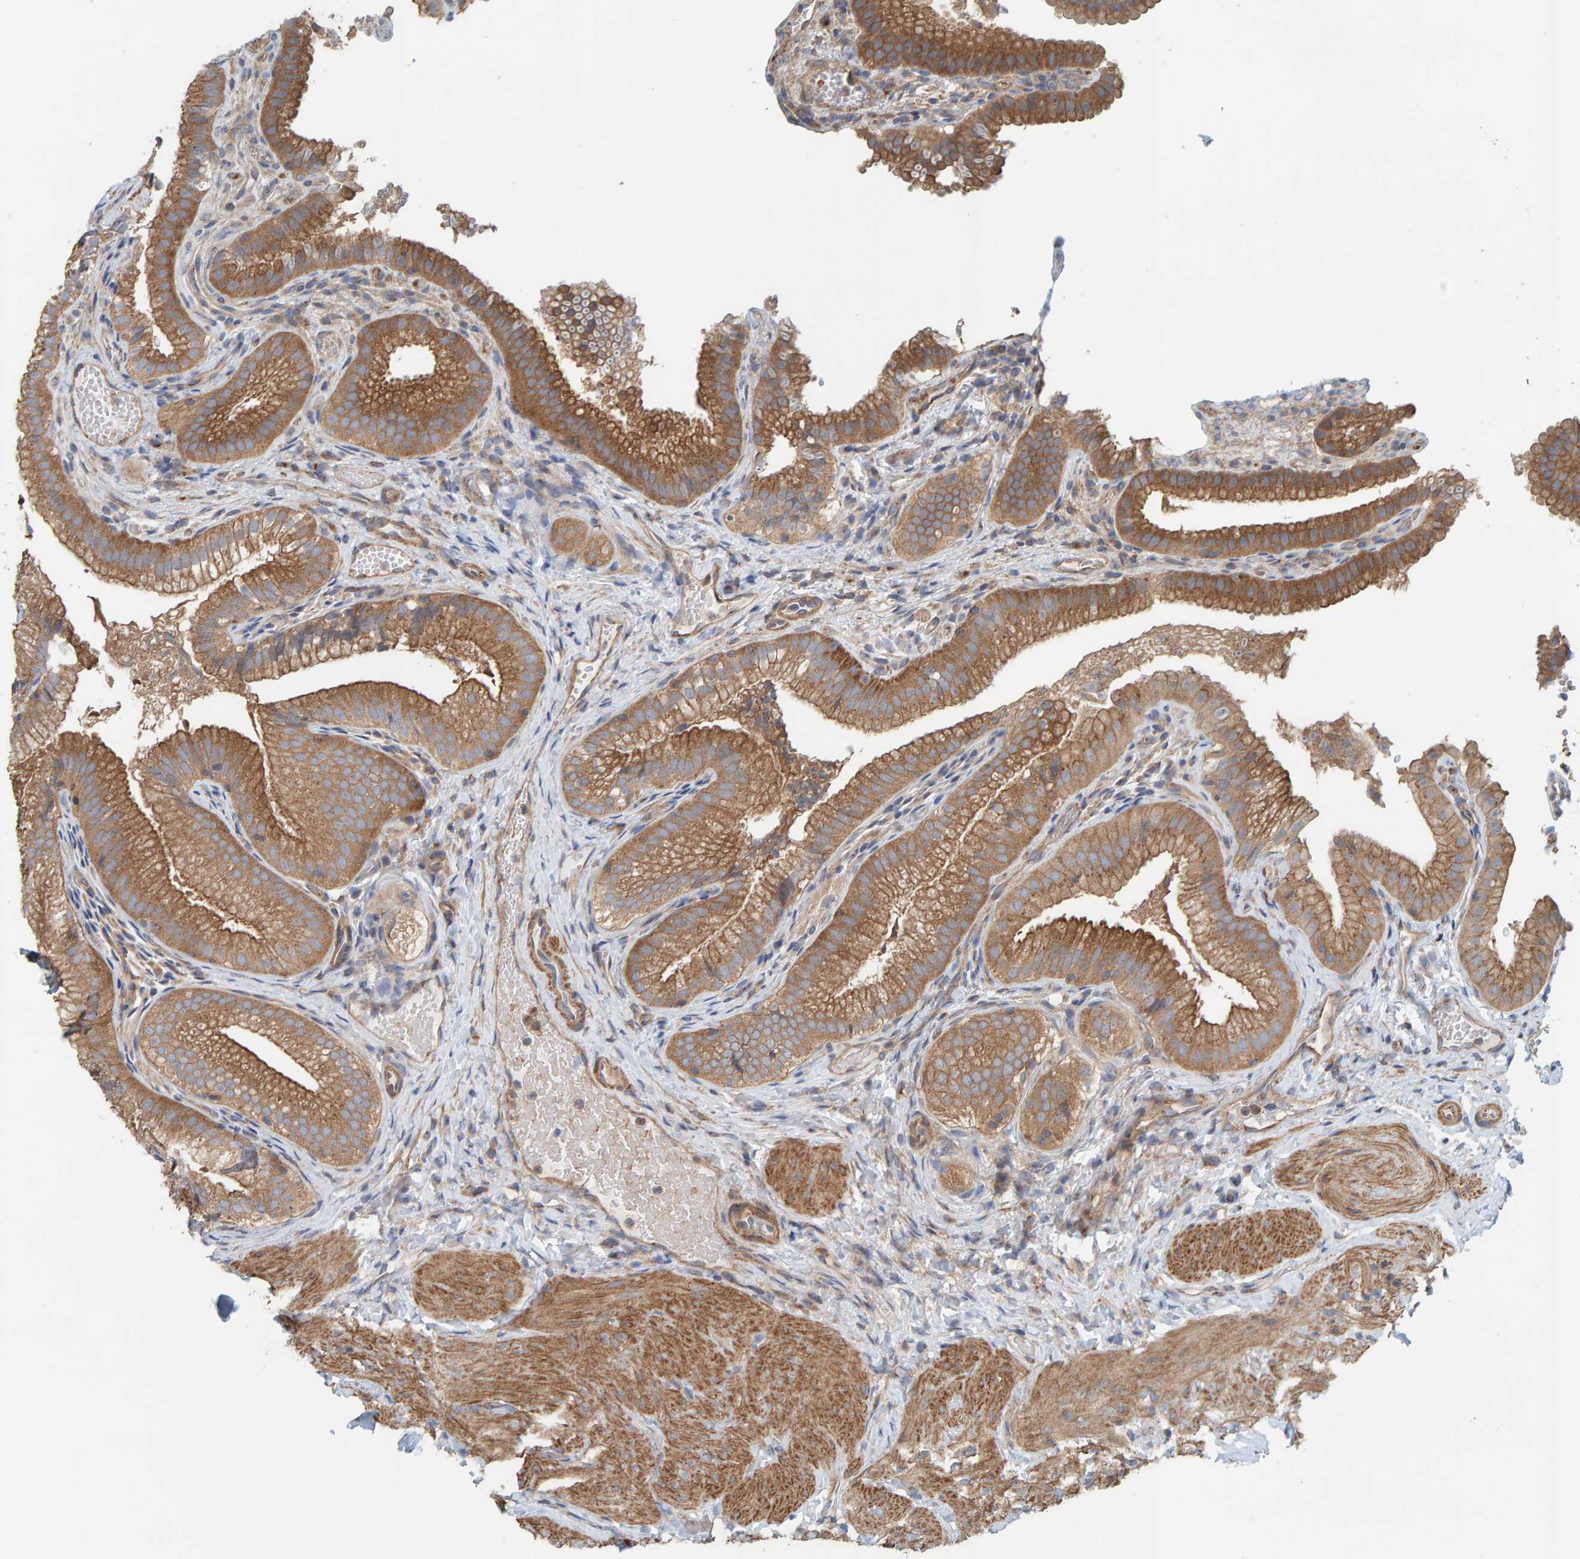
{"staining": {"intensity": "moderate", "quantity": ">75%", "location": "cytoplasmic/membranous"}, "tissue": "gallbladder", "cell_type": "Glandular cells", "image_type": "normal", "snomed": [{"axis": "morphology", "description": "Normal tissue, NOS"}, {"axis": "topography", "description": "Gallbladder"}], "caption": "This photomicrograph displays unremarkable gallbladder stained with IHC to label a protein in brown. The cytoplasmic/membranous of glandular cells show moderate positivity for the protein. Nuclei are counter-stained blue.", "gene": "UBAP1", "patient": {"sex": "female", "age": 30}}